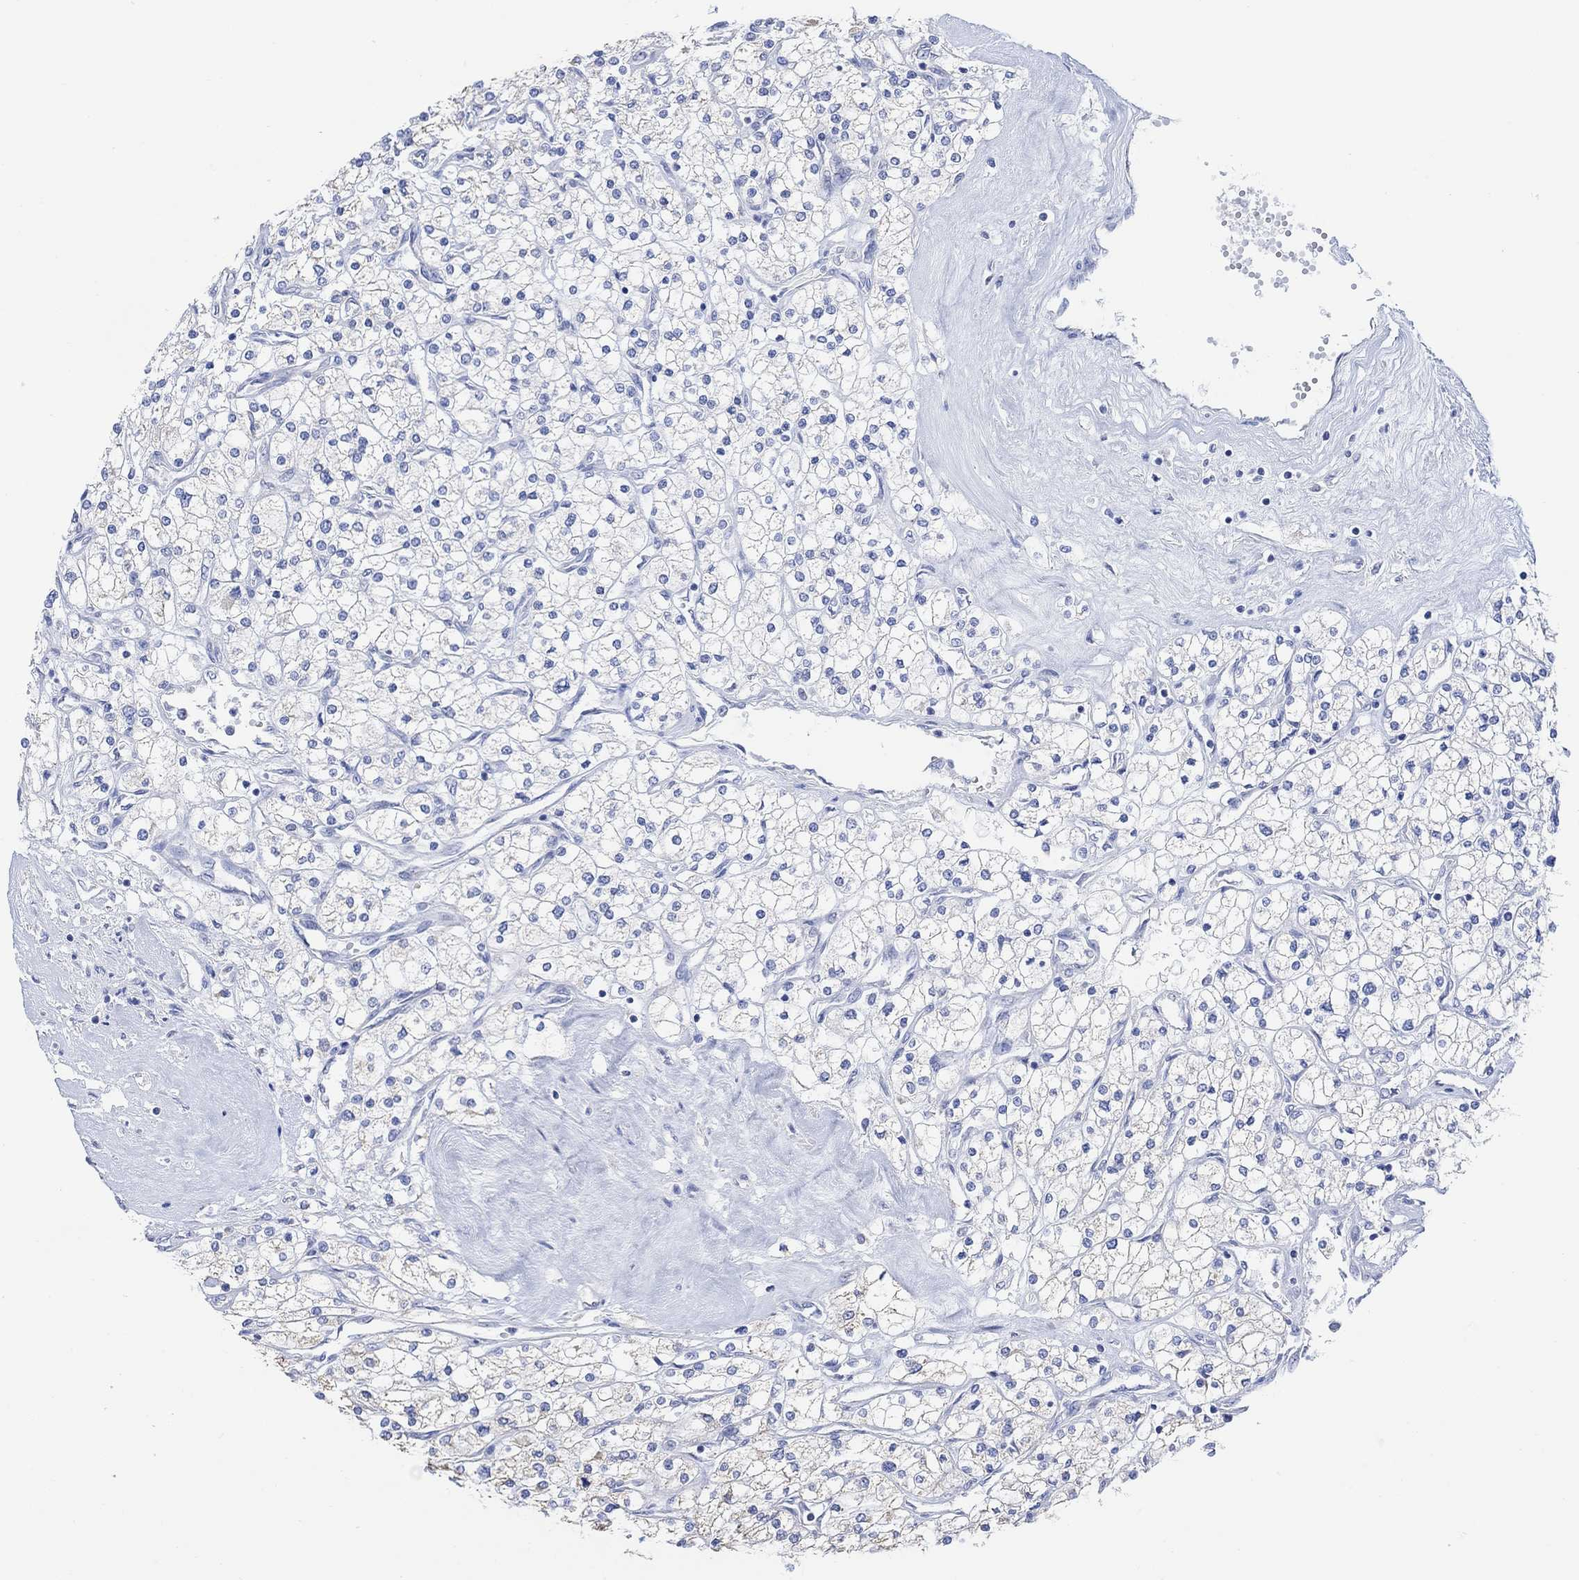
{"staining": {"intensity": "negative", "quantity": "none", "location": "none"}, "tissue": "renal cancer", "cell_type": "Tumor cells", "image_type": "cancer", "snomed": [{"axis": "morphology", "description": "Adenocarcinoma, NOS"}, {"axis": "topography", "description": "Kidney"}], "caption": "Immunohistochemical staining of renal adenocarcinoma displays no significant expression in tumor cells. Nuclei are stained in blue.", "gene": "SYT12", "patient": {"sex": "male", "age": 80}}